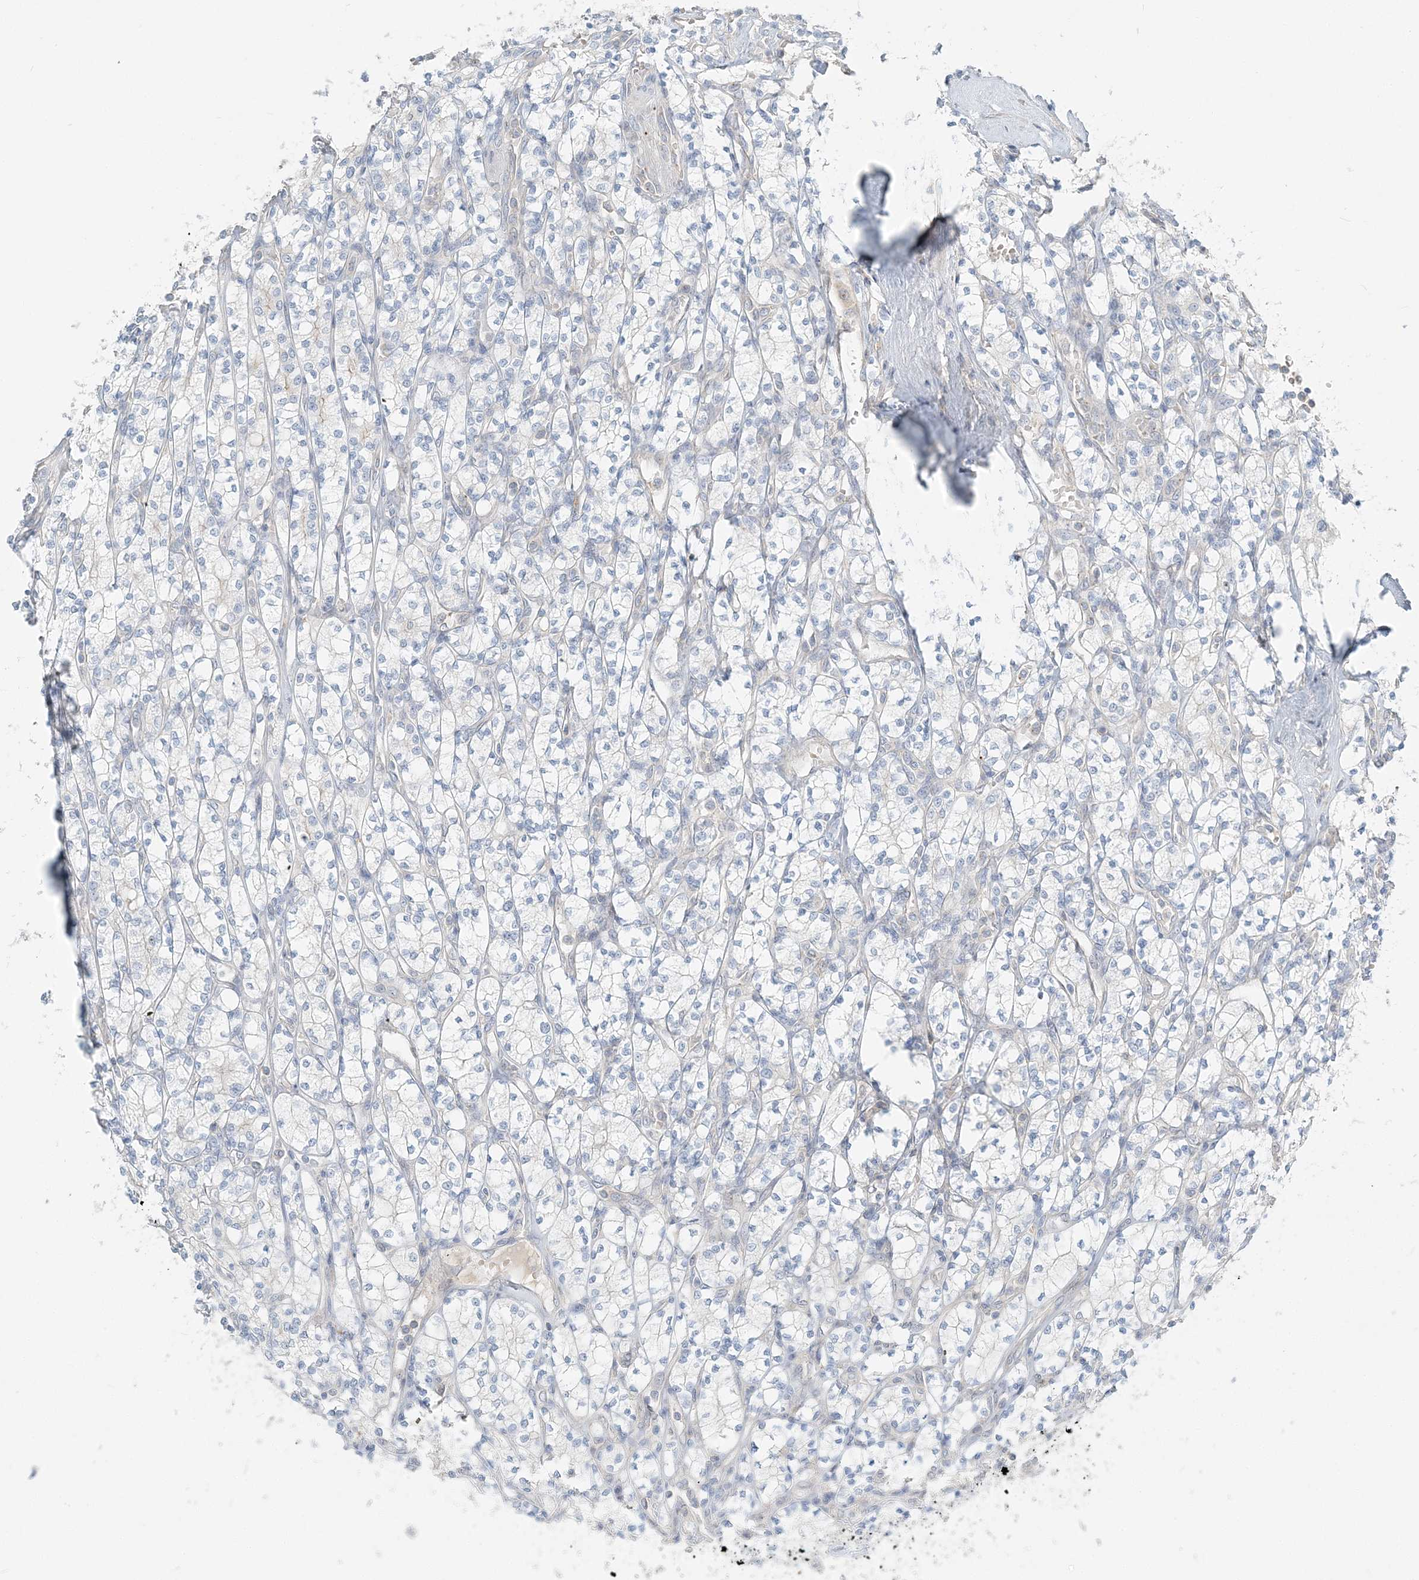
{"staining": {"intensity": "negative", "quantity": "none", "location": "none"}, "tissue": "renal cancer", "cell_type": "Tumor cells", "image_type": "cancer", "snomed": [{"axis": "morphology", "description": "Adenocarcinoma, NOS"}, {"axis": "topography", "description": "Kidney"}], "caption": "Tumor cells are negative for protein expression in human renal cancer (adenocarcinoma).", "gene": "NAA11", "patient": {"sex": "male", "age": 77}}